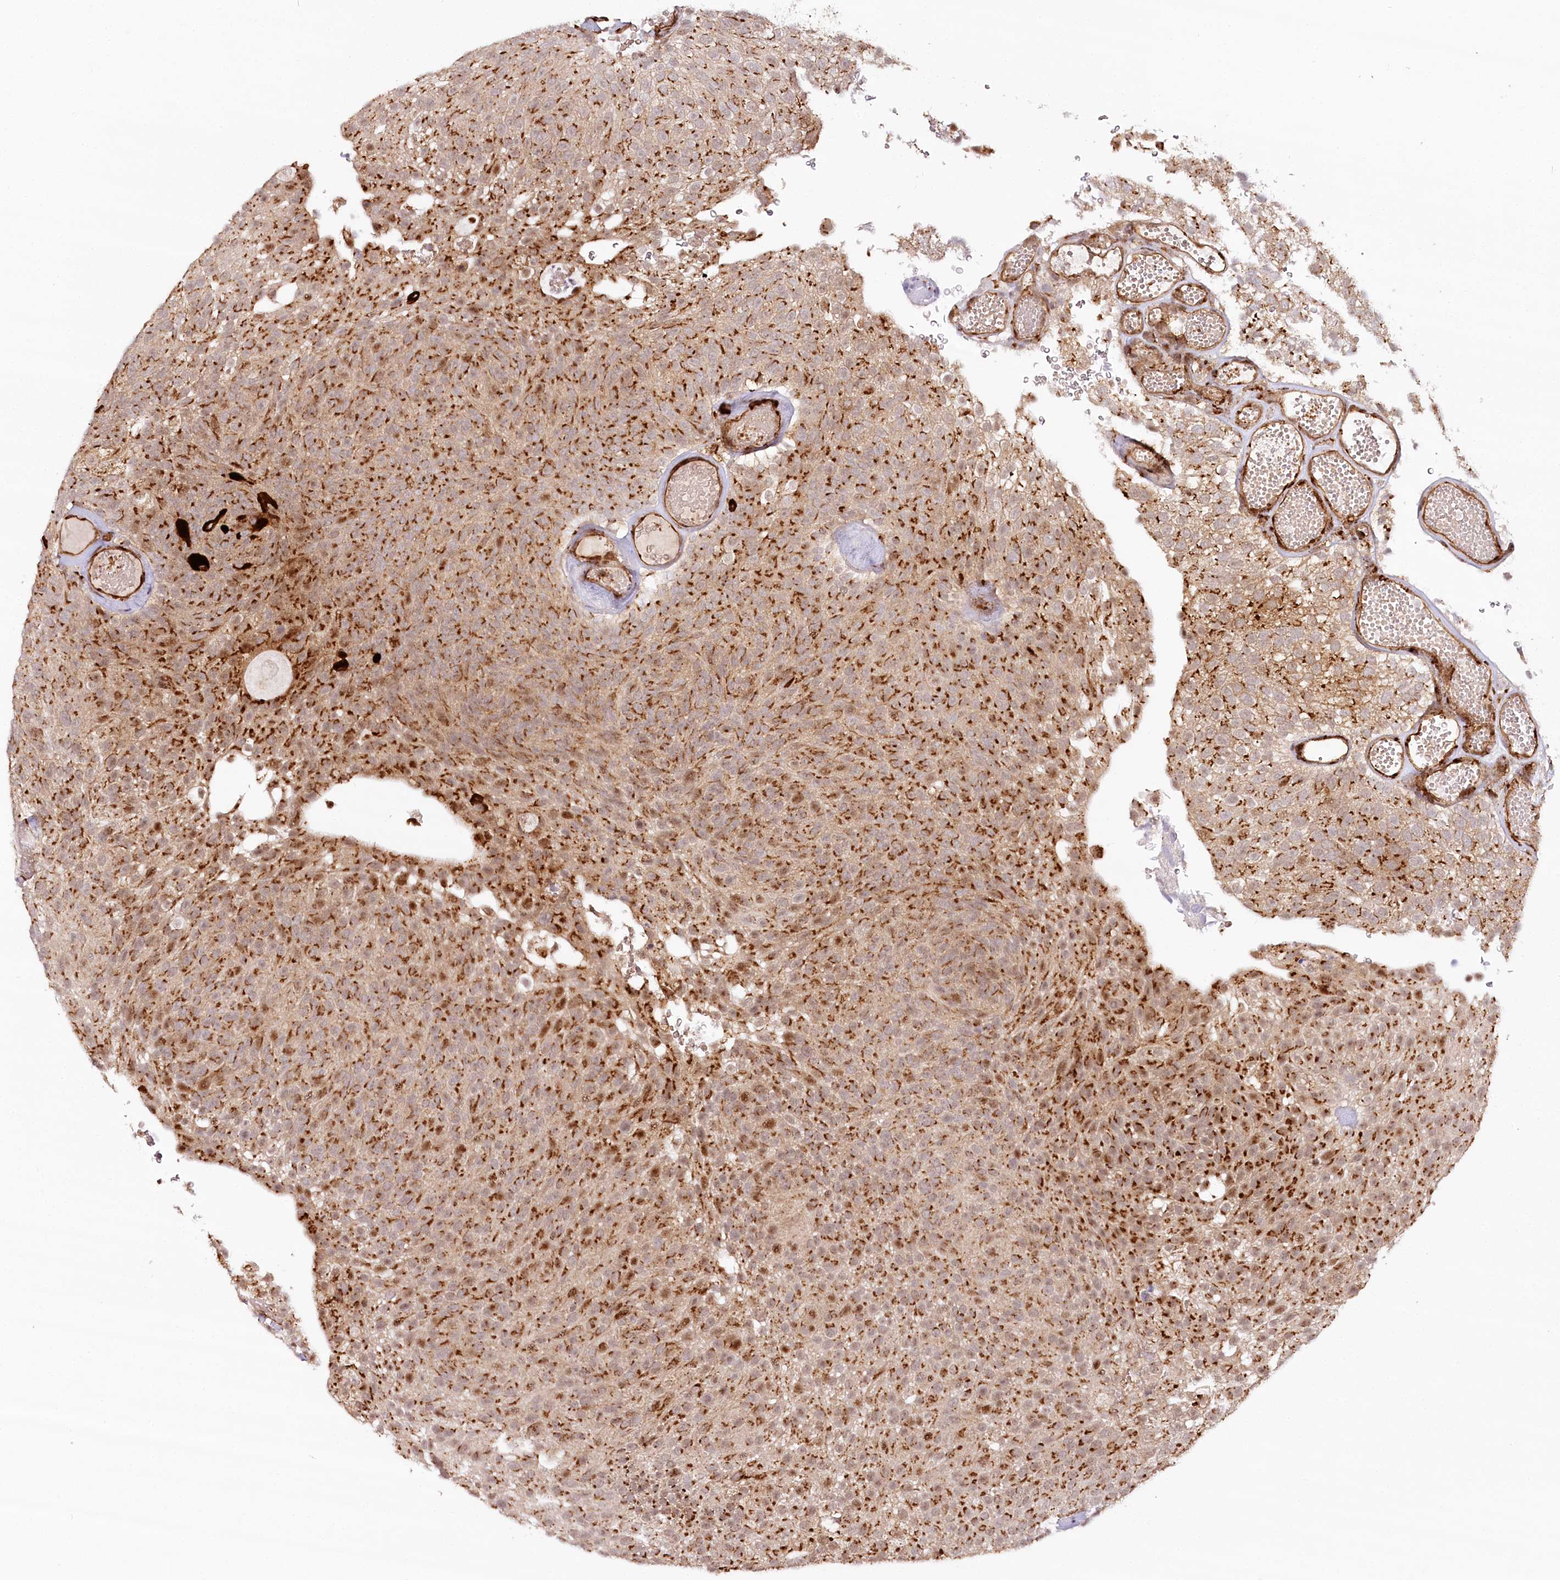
{"staining": {"intensity": "moderate", "quantity": ">75%", "location": "cytoplasmic/membranous,nuclear"}, "tissue": "urothelial cancer", "cell_type": "Tumor cells", "image_type": "cancer", "snomed": [{"axis": "morphology", "description": "Urothelial carcinoma, Low grade"}, {"axis": "topography", "description": "Urinary bladder"}], "caption": "Immunohistochemical staining of urothelial carcinoma (low-grade) demonstrates moderate cytoplasmic/membranous and nuclear protein staining in approximately >75% of tumor cells. Immunohistochemistry (ihc) stains the protein in brown and the nuclei are stained blue.", "gene": "COPG1", "patient": {"sex": "male", "age": 78}}